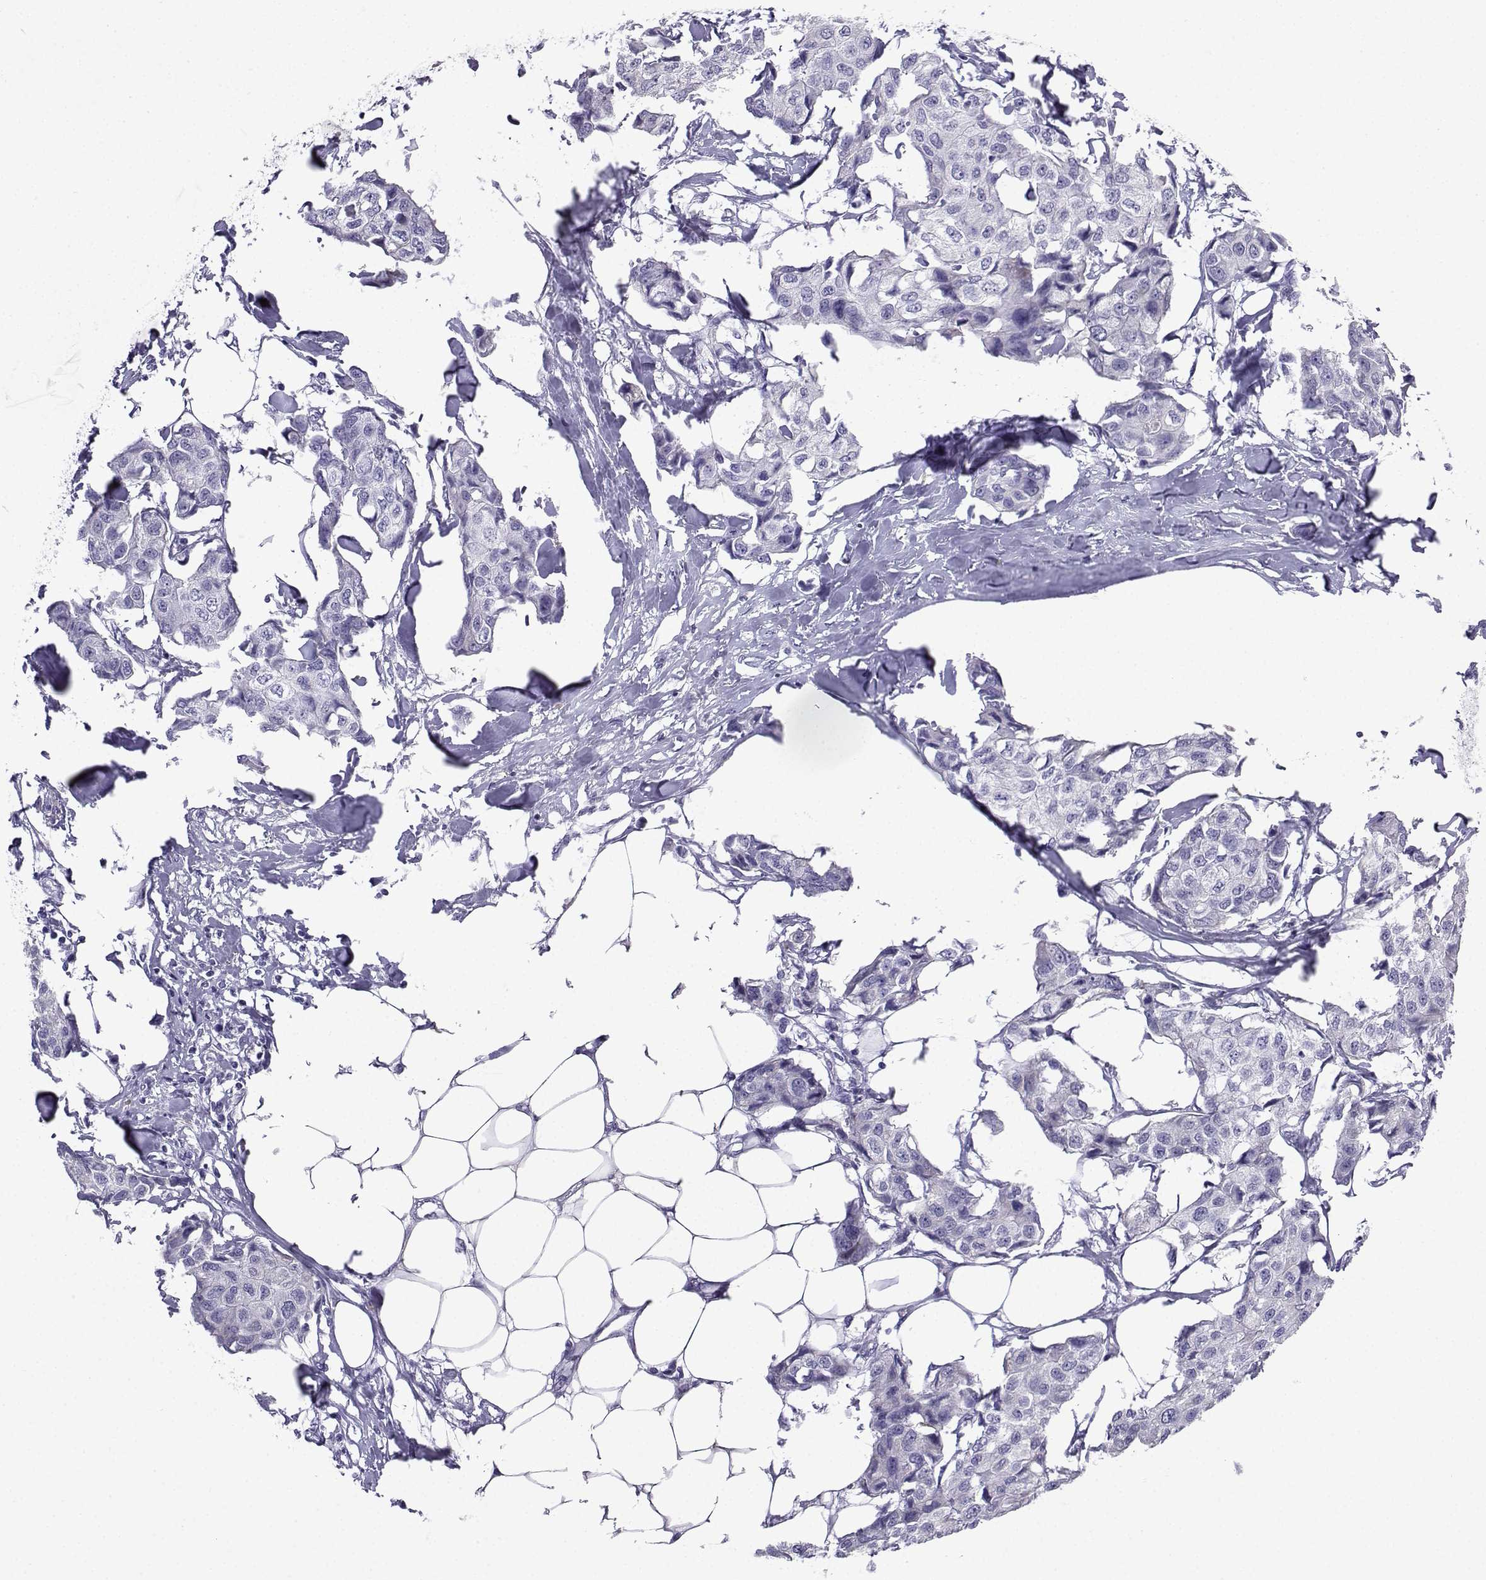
{"staining": {"intensity": "negative", "quantity": "none", "location": "none"}, "tissue": "breast cancer", "cell_type": "Tumor cells", "image_type": "cancer", "snomed": [{"axis": "morphology", "description": "Duct carcinoma"}, {"axis": "topography", "description": "Breast"}], "caption": "The IHC histopathology image has no significant expression in tumor cells of infiltrating ductal carcinoma (breast) tissue.", "gene": "SLC18A2", "patient": {"sex": "female", "age": 80}}